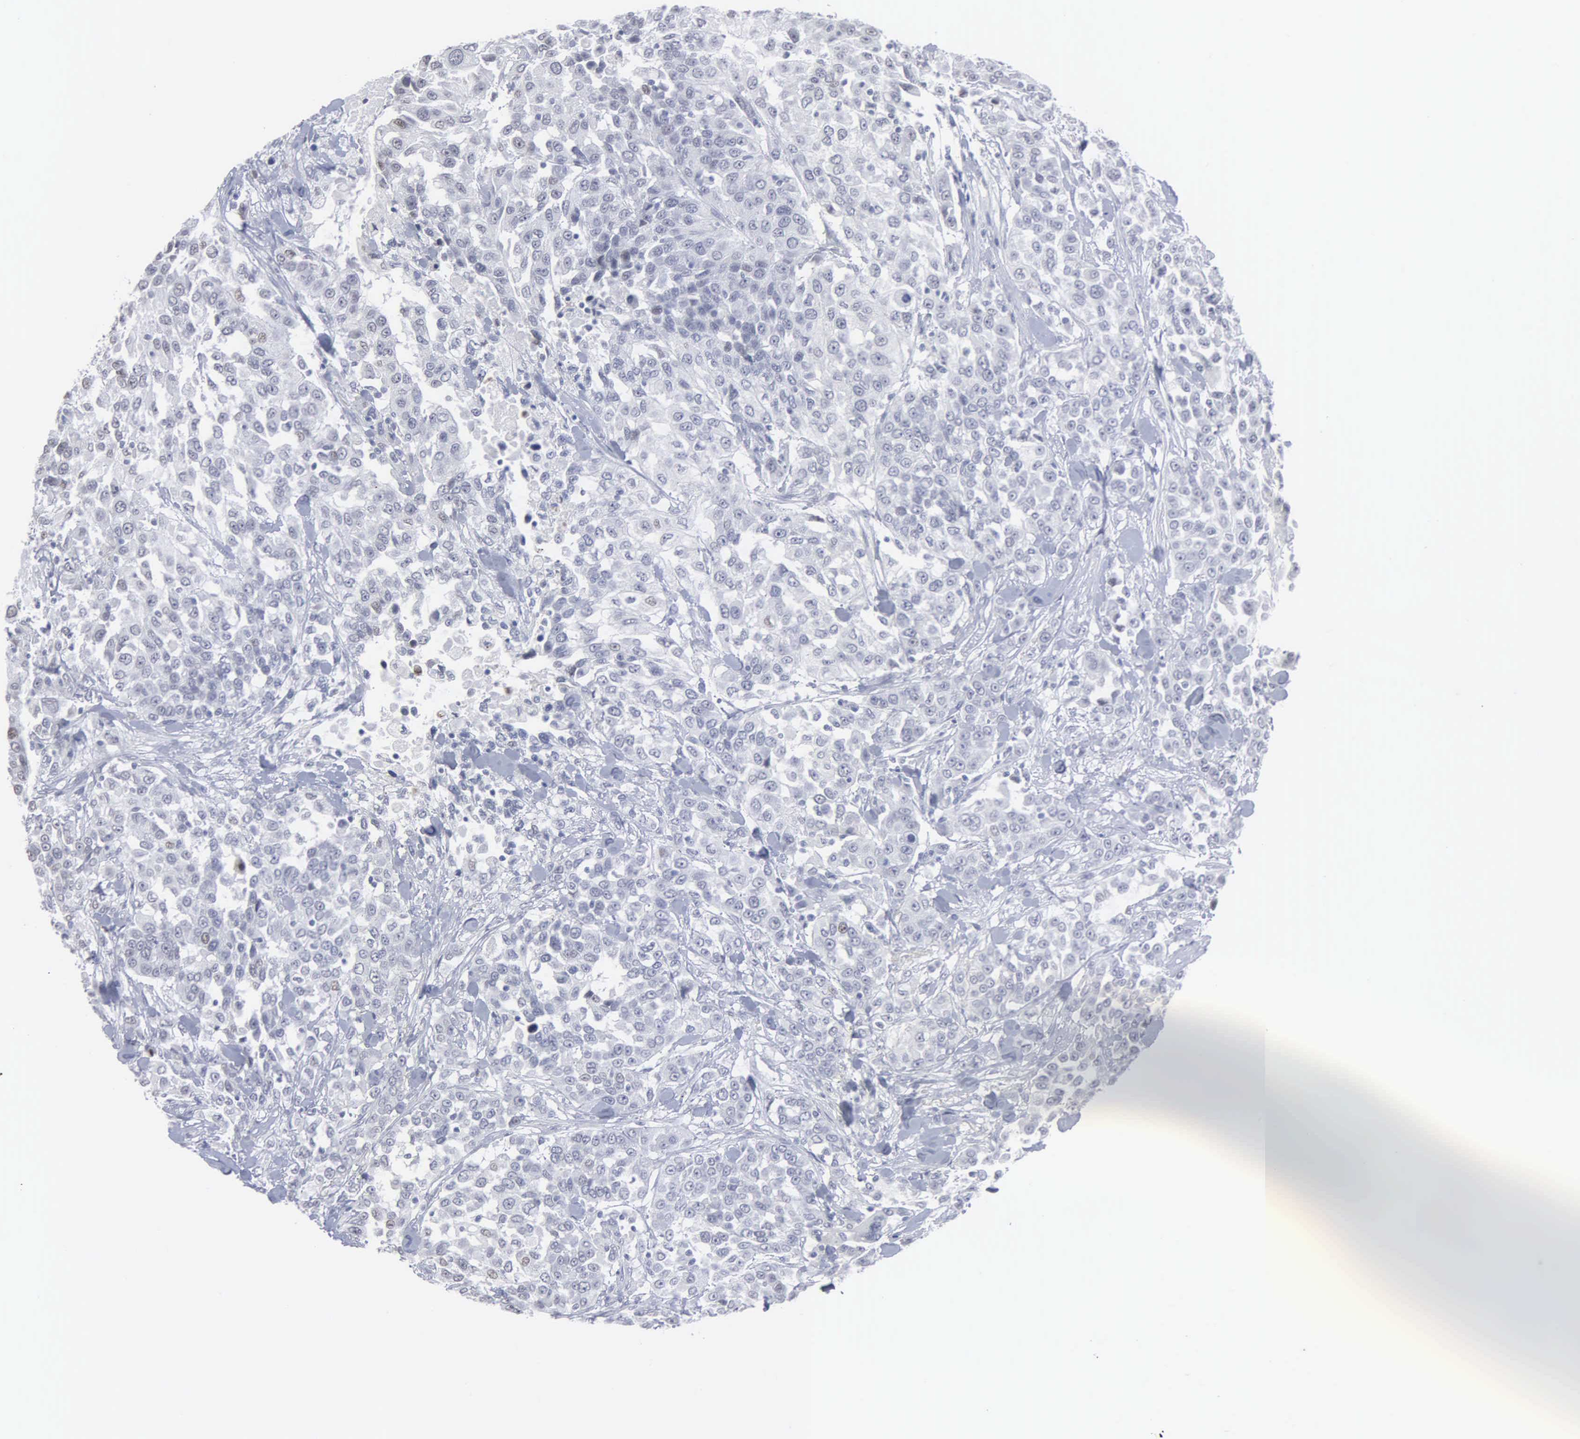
{"staining": {"intensity": "negative", "quantity": "none", "location": "none"}, "tissue": "urothelial cancer", "cell_type": "Tumor cells", "image_type": "cancer", "snomed": [{"axis": "morphology", "description": "Urothelial carcinoma, High grade"}, {"axis": "topography", "description": "Urinary bladder"}], "caption": "Tumor cells show no significant expression in urothelial cancer.", "gene": "SPIN3", "patient": {"sex": "female", "age": 80}}